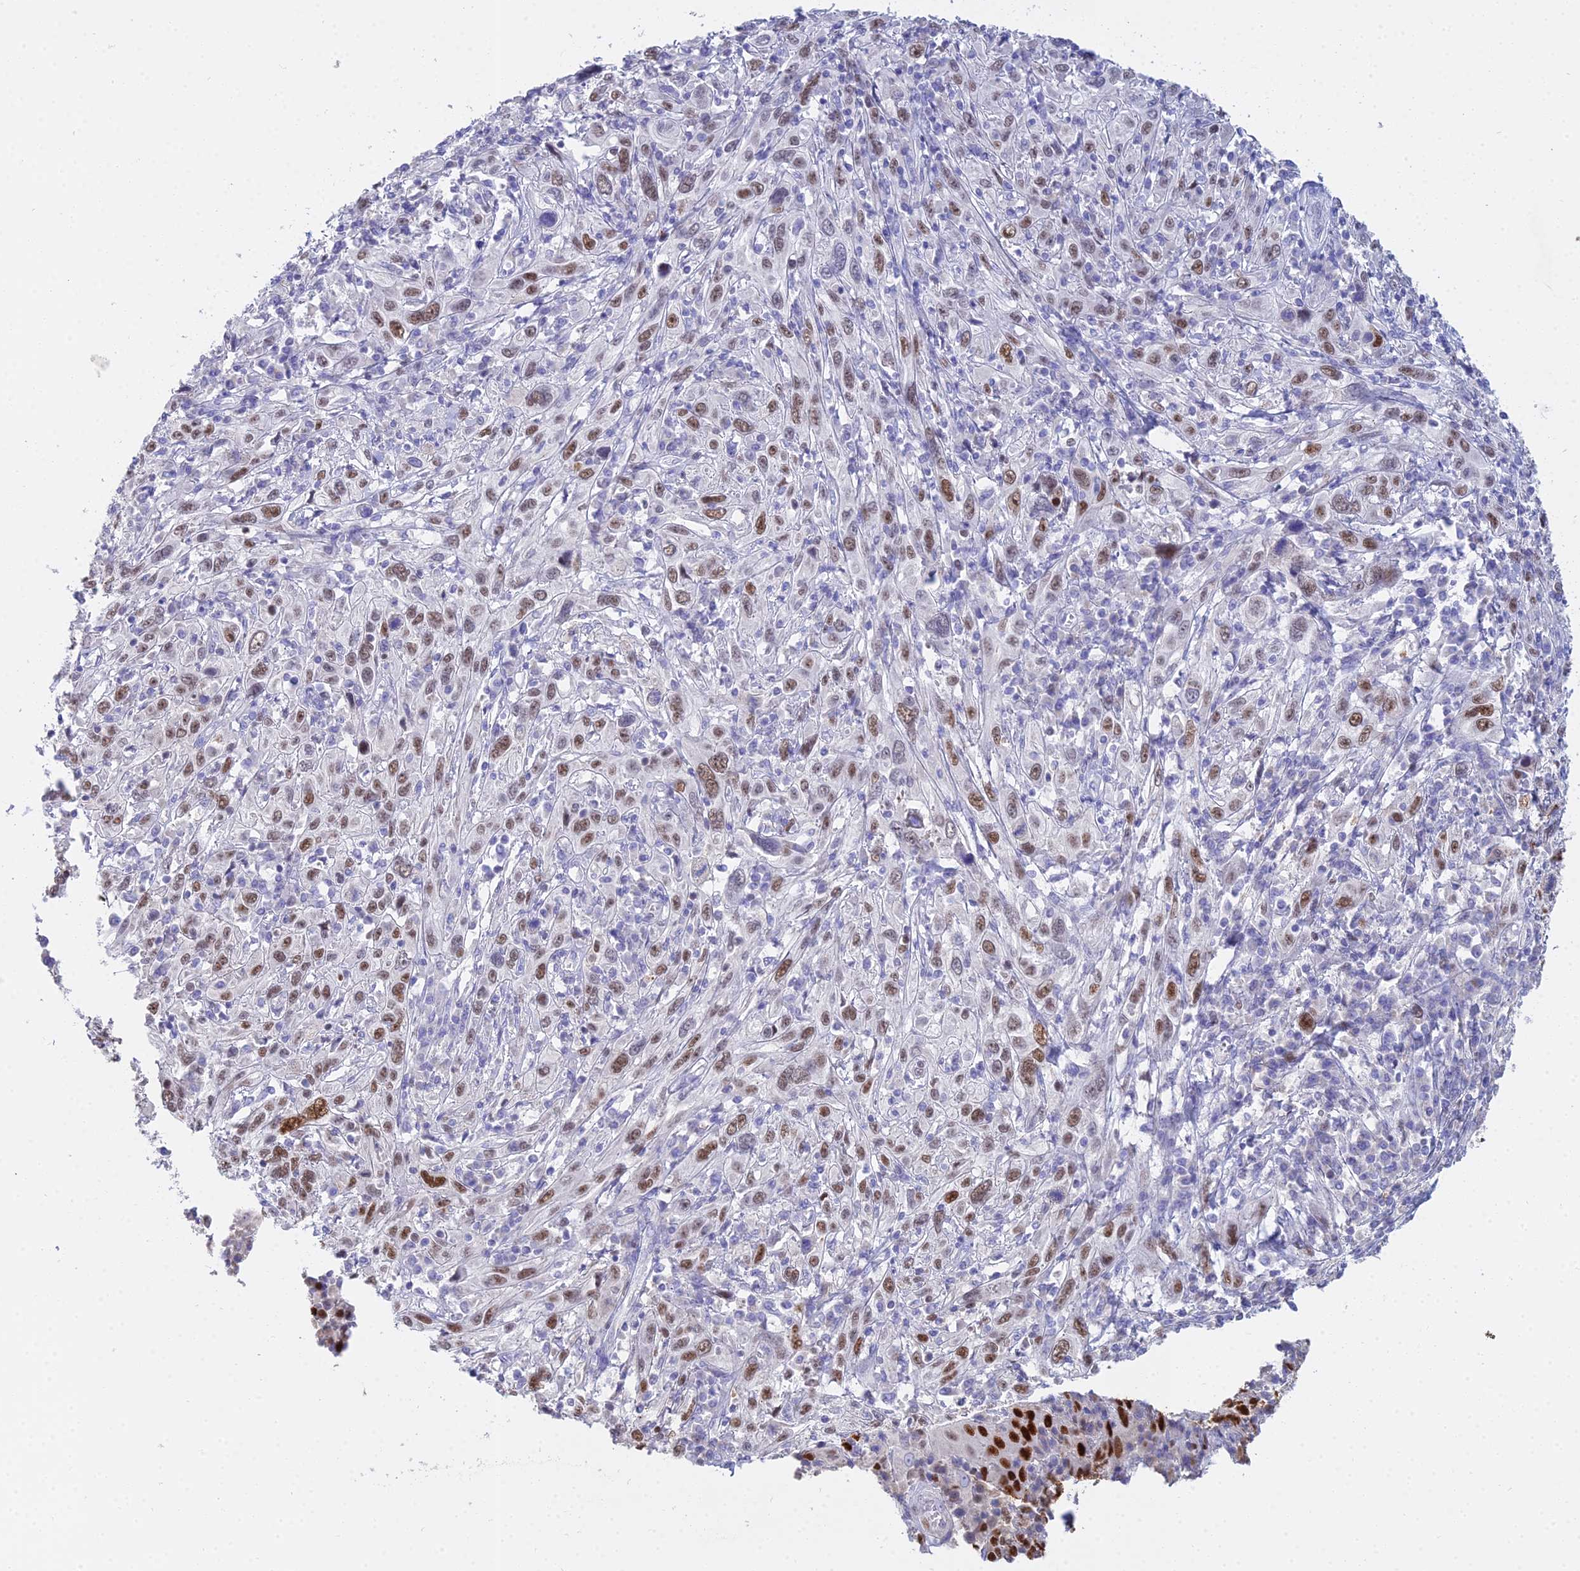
{"staining": {"intensity": "moderate", "quantity": "25%-75%", "location": "nuclear"}, "tissue": "cervical cancer", "cell_type": "Tumor cells", "image_type": "cancer", "snomed": [{"axis": "morphology", "description": "Squamous cell carcinoma, NOS"}, {"axis": "topography", "description": "Cervix"}], "caption": "Cervical cancer was stained to show a protein in brown. There is medium levels of moderate nuclear expression in approximately 25%-75% of tumor cells.", "gene": "MCM2", "patient": {"sex": "female", "age": 46}}